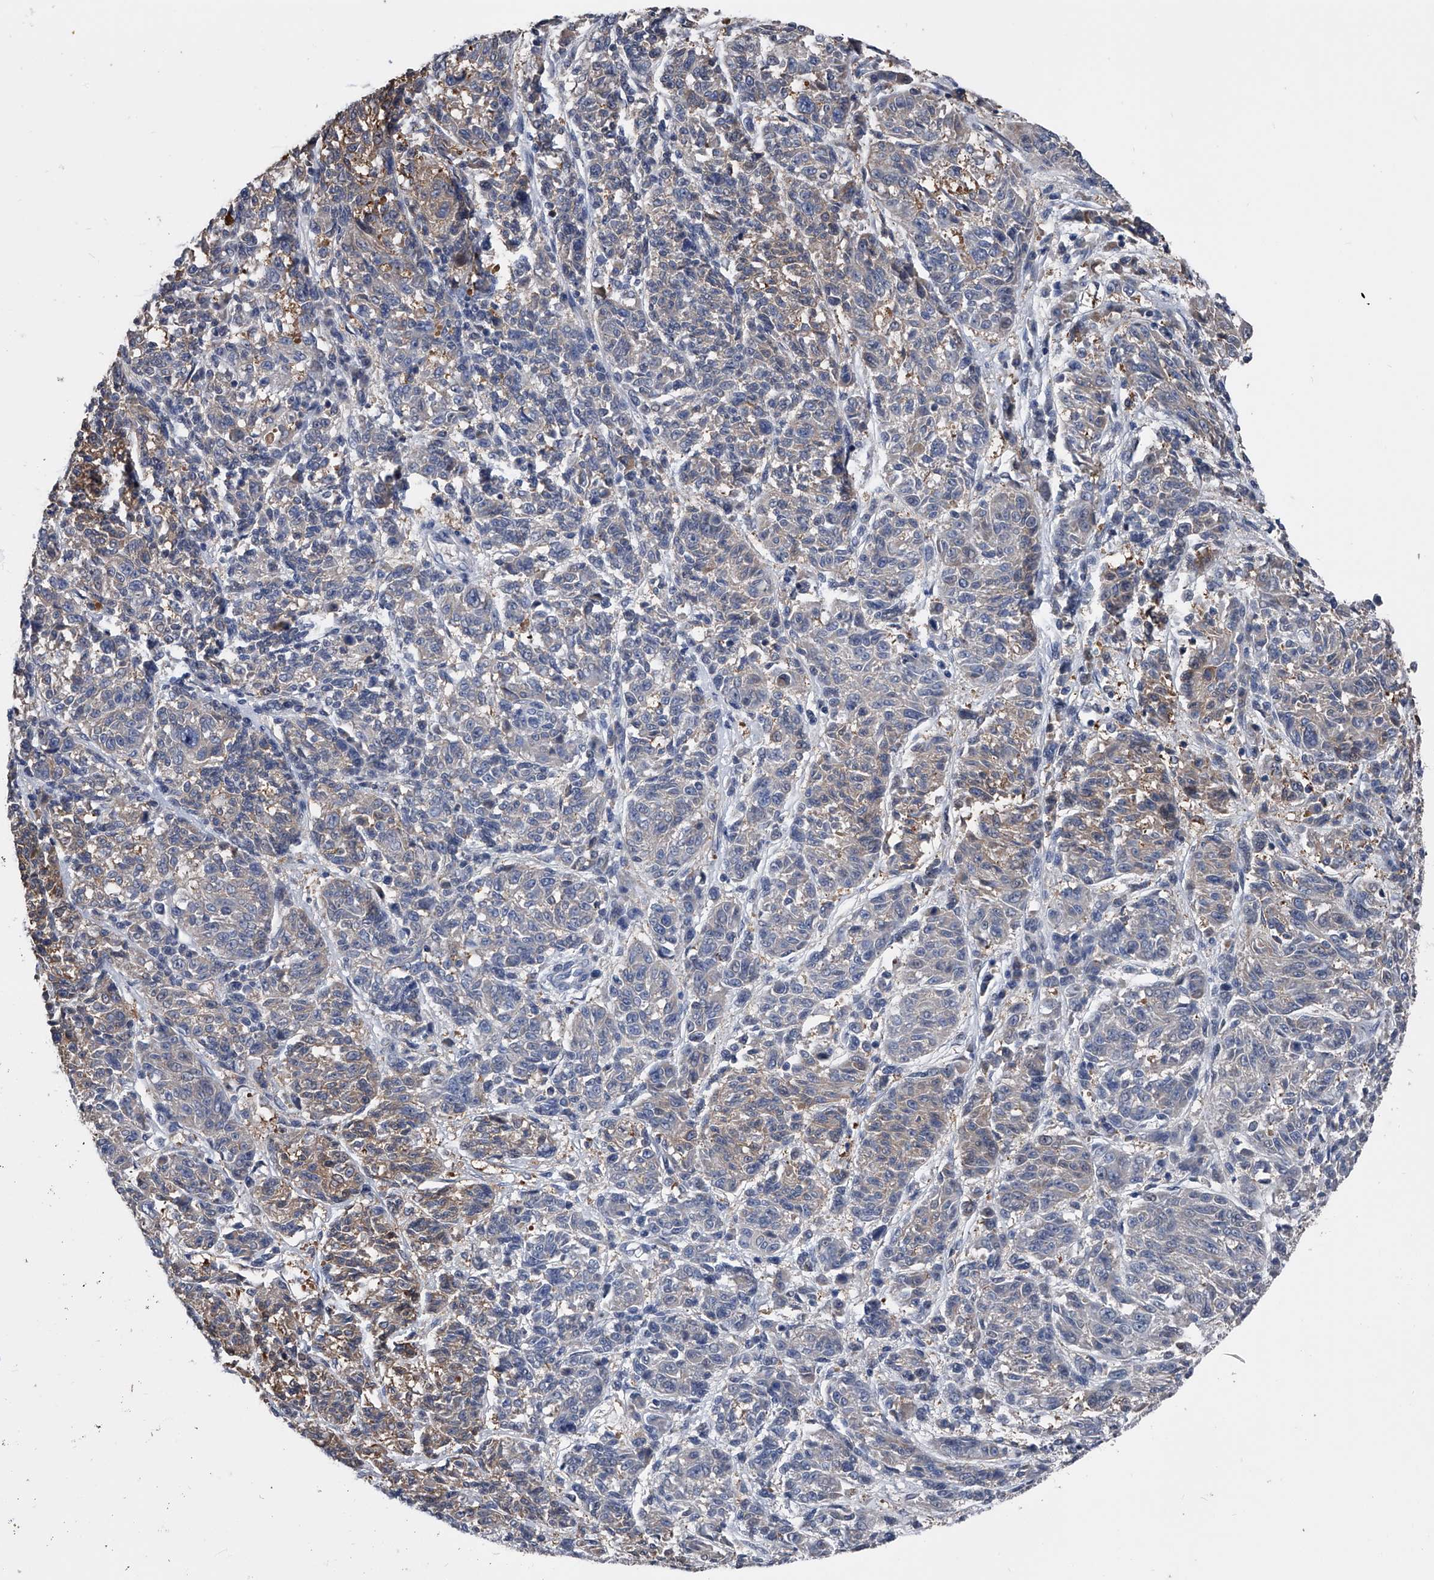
{"staining": {"intensity": "negative", "quantity": "none", "location": "none"}, "tissue": "melanoma", "cell_type": "Tumor cells", "image_type": "cancer", "snomed": [{"axis": "morphology", "description": "Malignant melanoma, NOS"}, {"axis": "topography", "description": "Skin"}], "caption": "A photomicrograph of melanoma stained for a protein displays no brown staining in tumor cells. Nuclei are stained in blue.", "gene": "KIF13A", "patient": {"sex": "male", "age": 53}}